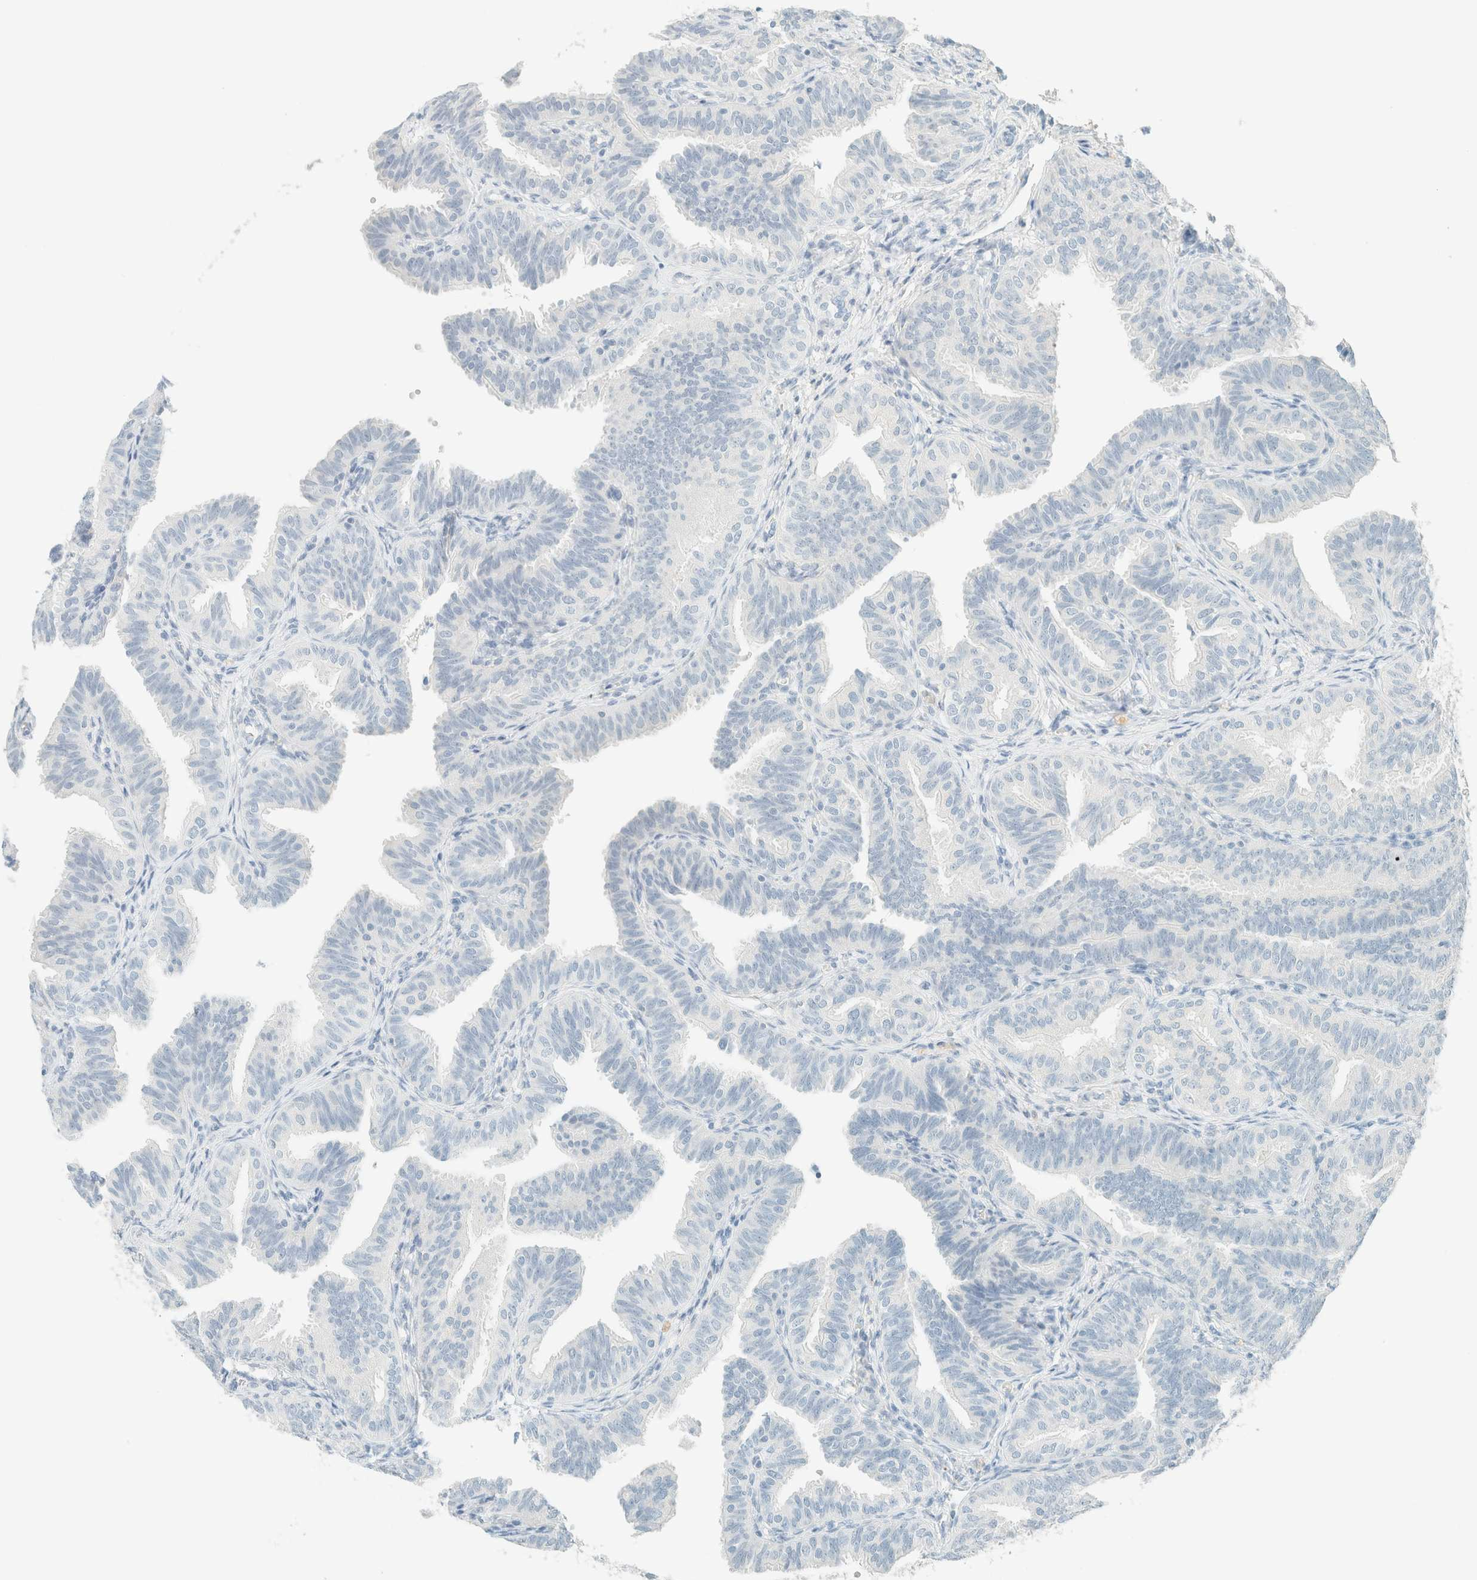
{"staining": {"intensity": "negative", "quantity": "none", "location": "none"}, "tissue": "fallopian tube", "cell_type": "Glandular cells", "image_type": "normal", "snomed": [{"axis": "morphology", "description": "Normal tissue, NOS"}, {"axis": "topography", "description": "Fallopian tube"}], "caption": "This is an IHC image of benign human fallopian tube. There is no expression in glandular cells.", "gene": "GPA33", "patient": {"sex": "female", "age": 35}}